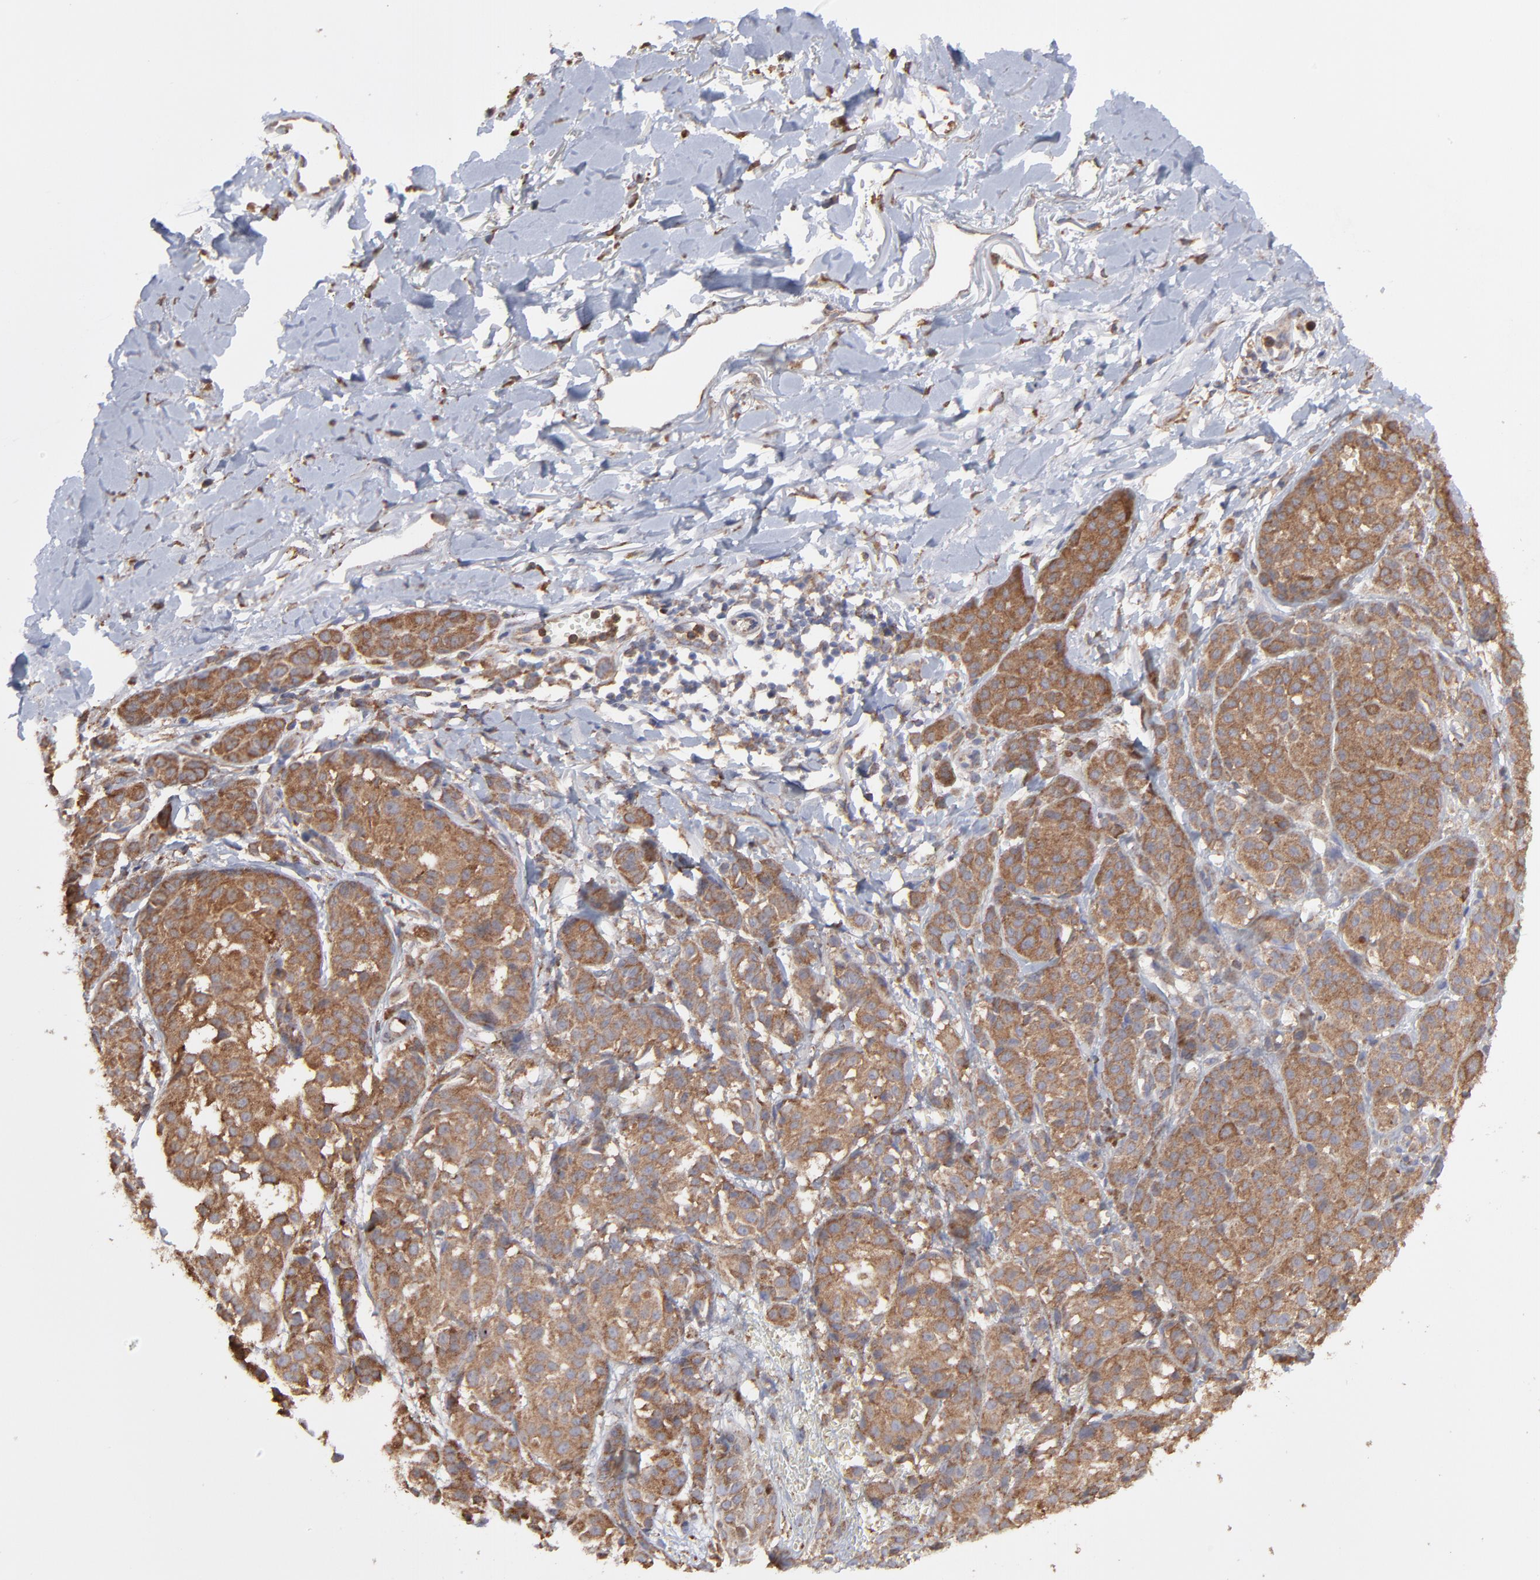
{"staining": {"intensity": "moderate", "quantity": ">75%", "location": "cytoplasmic/membranous"}, "tissue": "melanoma", "cell_type": "Tumor cells", "image_type": "cancer", "snomed": [{"axis": "morphology", "description": "Malignant melanoma, NOS"}, {"axis": "topography", "description": "Skin"}], "caption": "Malignant melanoma tissue displays moderate cytoplasmic/membranous staining in about >75% of tumor cells, visualized by immunohistochemistry.", "gene": "PFKM", "patient": {"sex": "male", "age": 76}}